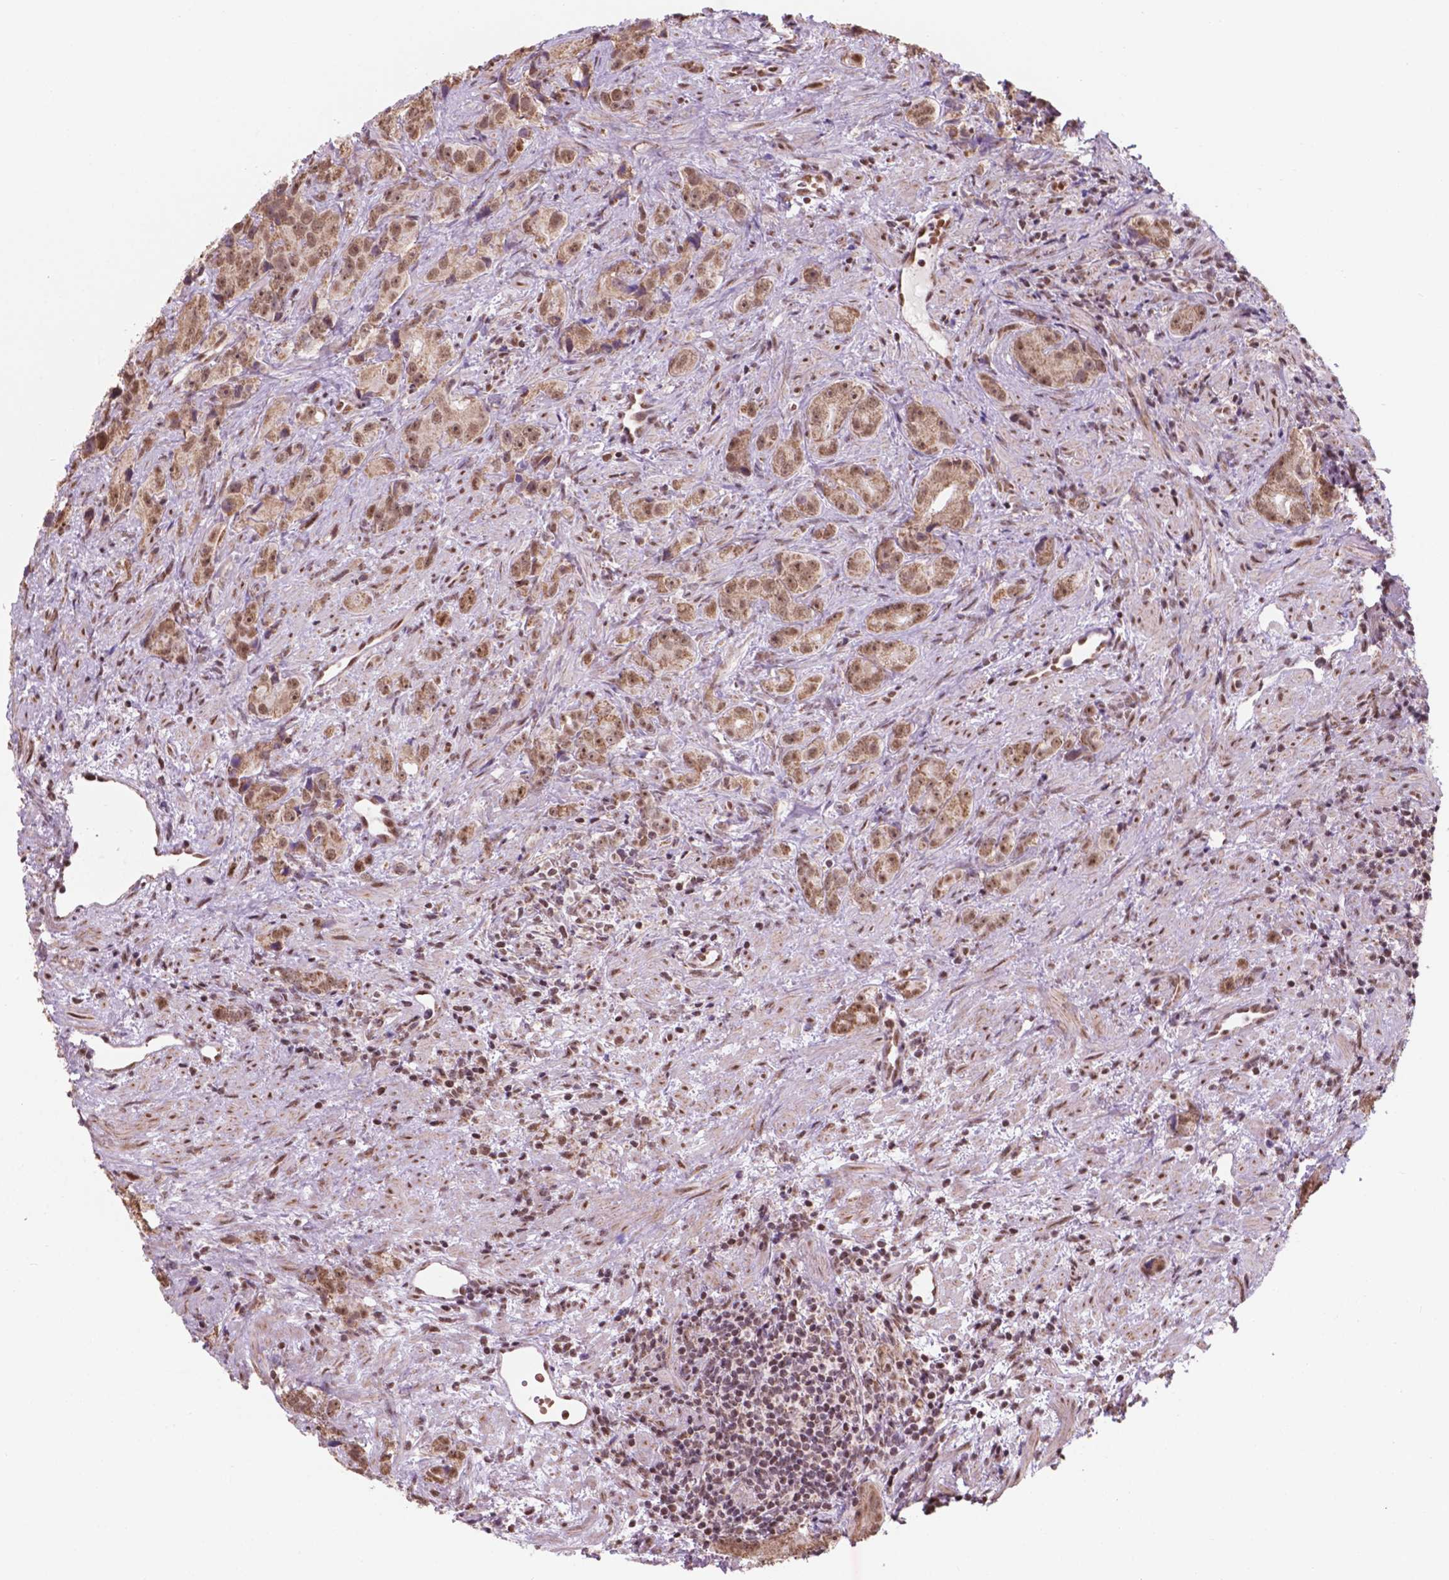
{"staining": {"intensity": "moderate", "quantity": ">75%", "location": "cytoplasmic/membranous,nuclear"}, "tissue": "prostate cancer", "cell_type": "Tumor cells", "image_type": "cancer", "snomed": [{"axis": "morphology", "description": "Adenocarcinoma, High grade"}, {"axis": "topography", "description": "Prostate"}], "caption": "Immunohistochemical staining of adenocarcinoma (high-grade) (prostate) displays medium levels of moderate cytoplasmic/membranous and nuclear protein positivity in about >75% of tumor cells. (DAB IHC, brown staining for protein, blue staining for nuclei).", "gene": "NDUFA10", "patient": {"sex": "male", "age": 90}}